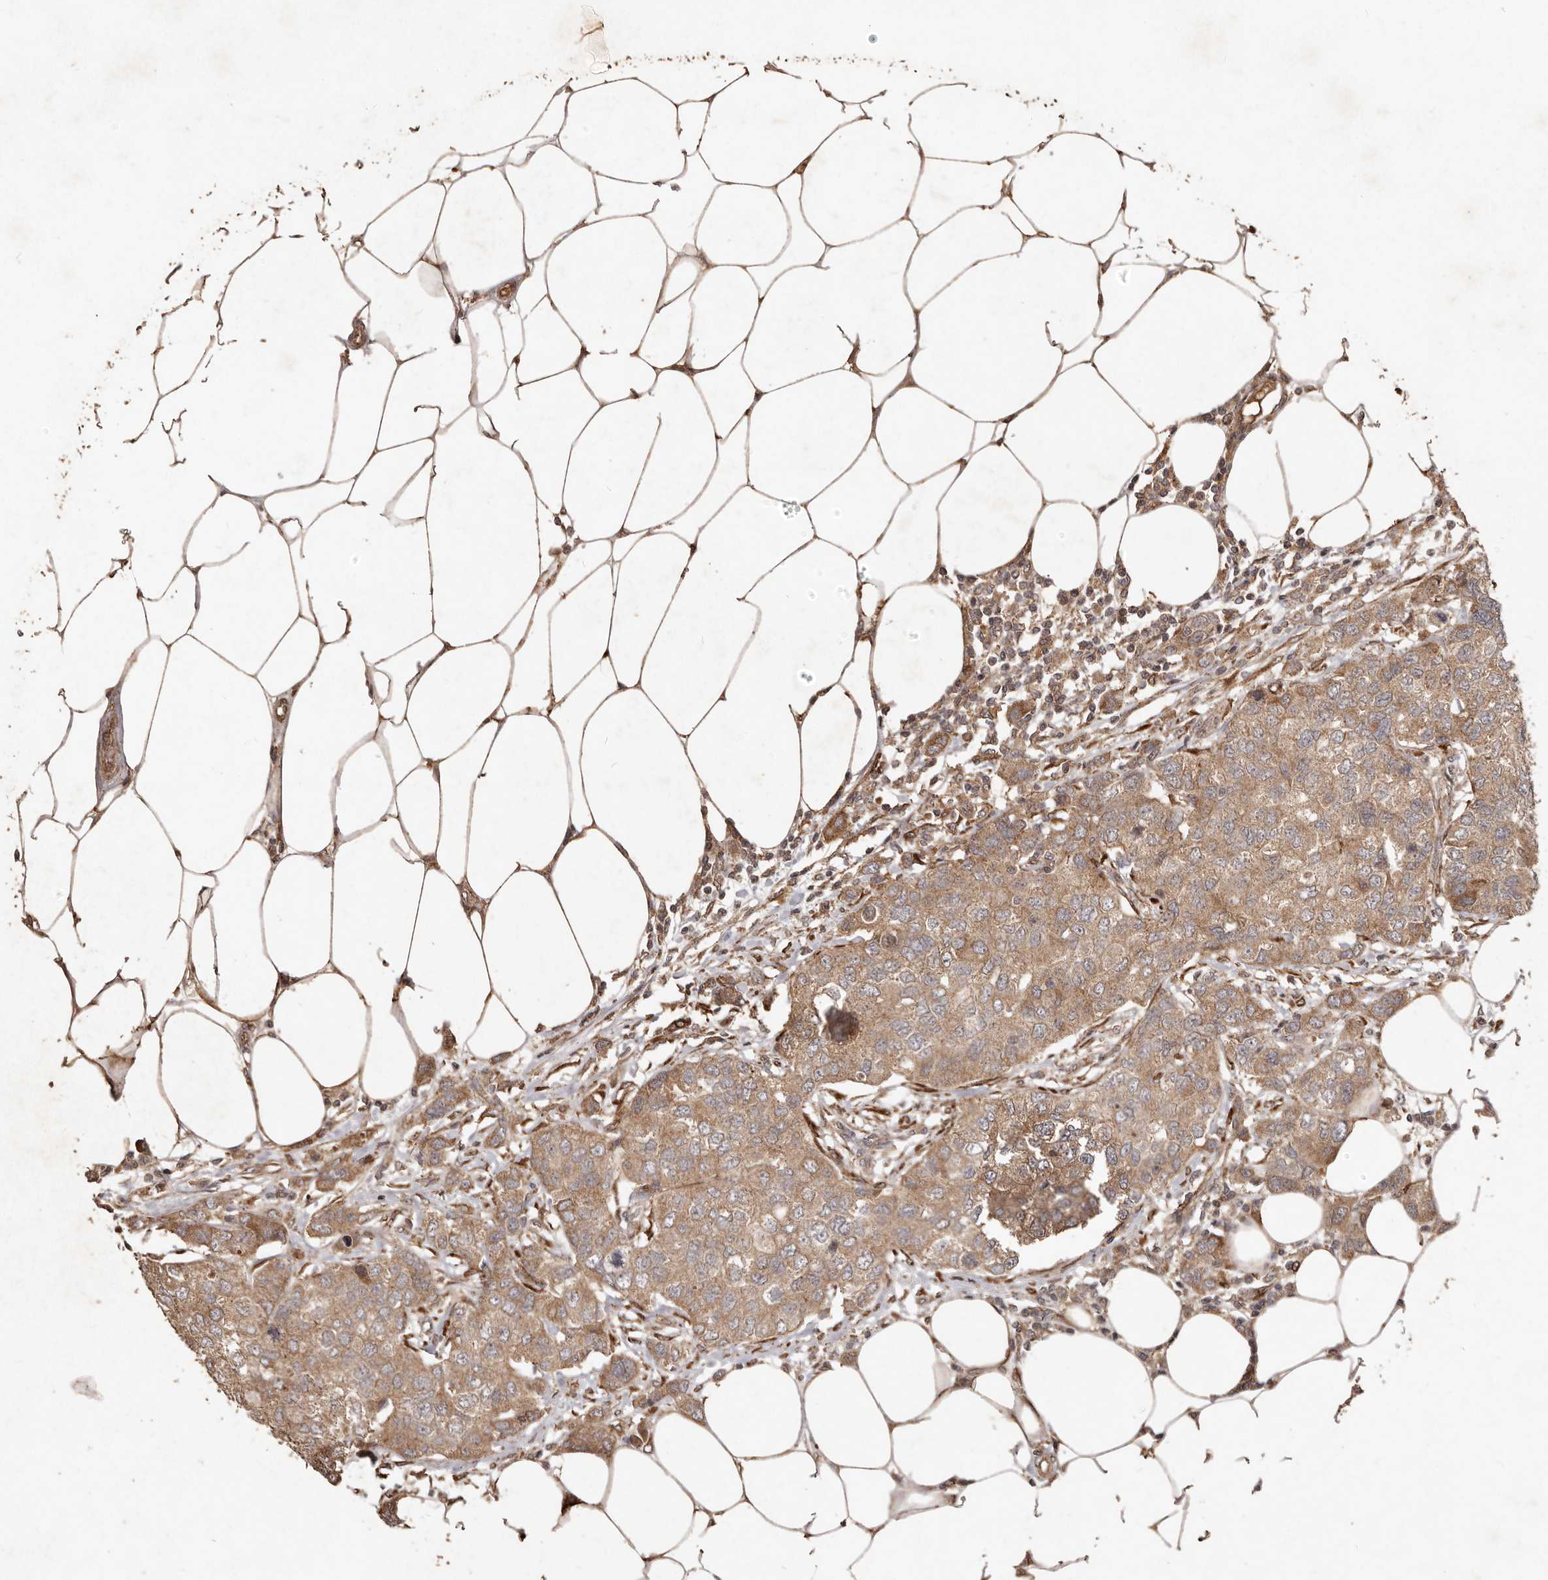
{"staining": {"intensity": "moderate", "quantity": ">75%", "location": "cytoplasmic/membranous"}, "tissue": "breast cancer", "cell_type": "Tumor cells", "image_type": "cancer", "snomed": [{"axis": "morphology", "description": "Duct carcinoma"}, {"axis": "topography", "description": "Breast"}], "caption": "Breast intraductal carcinoma tissue displays moderate cytoplasmic/membranous positivity in approximately >75% of tumor cells The staining was performed using DAB (3,3'-diaminobenzidine) to visualize the protein expression in brown, while the nuclei were stained in blue with hematoxylin (Magnification: 20x).", "gene": "PLOD2", "patient": {"sex": "female", "age": 50}}